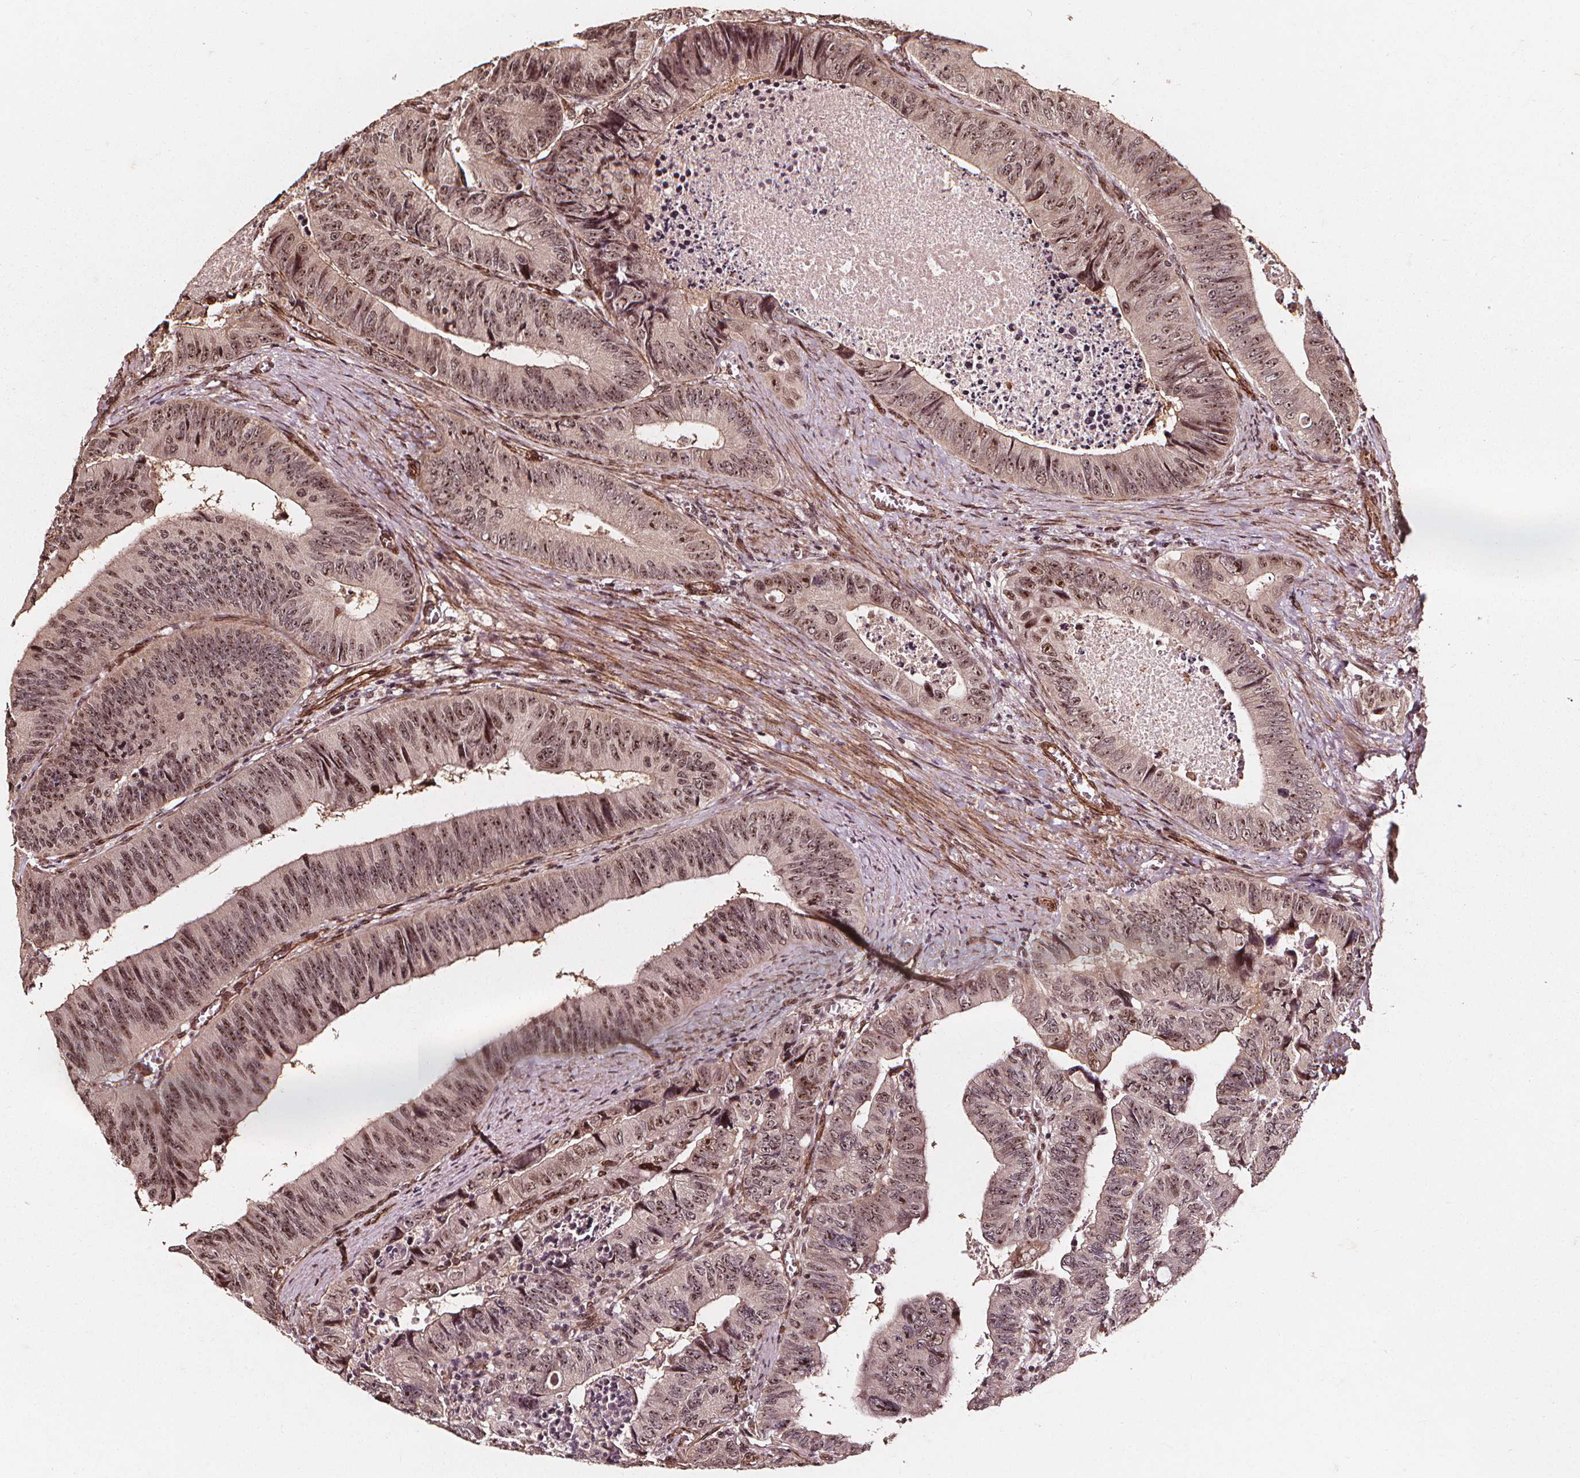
{"staining": {"intensity": "moderate", "quantity": ">75%", "location": "nuclear"}, "tissue": "colorectal cancer", "cell_type": "Tumor cells", "image_type": "cancer", "snomed": [{"axis": "morphology", "description": "Adenocarcinoma, NOS"}, {"axis": "topography", "description": "Colon"}], "caption": "Immunohistochemistry (IHC) micrograph of human colorectal cancer stained for a protein (brown), which shows medium levels of moderate nuclear positivity in about >75% of tumor cells.", "gene": "EXOSC9", "patient": {"sex": "female", "age": 84}}